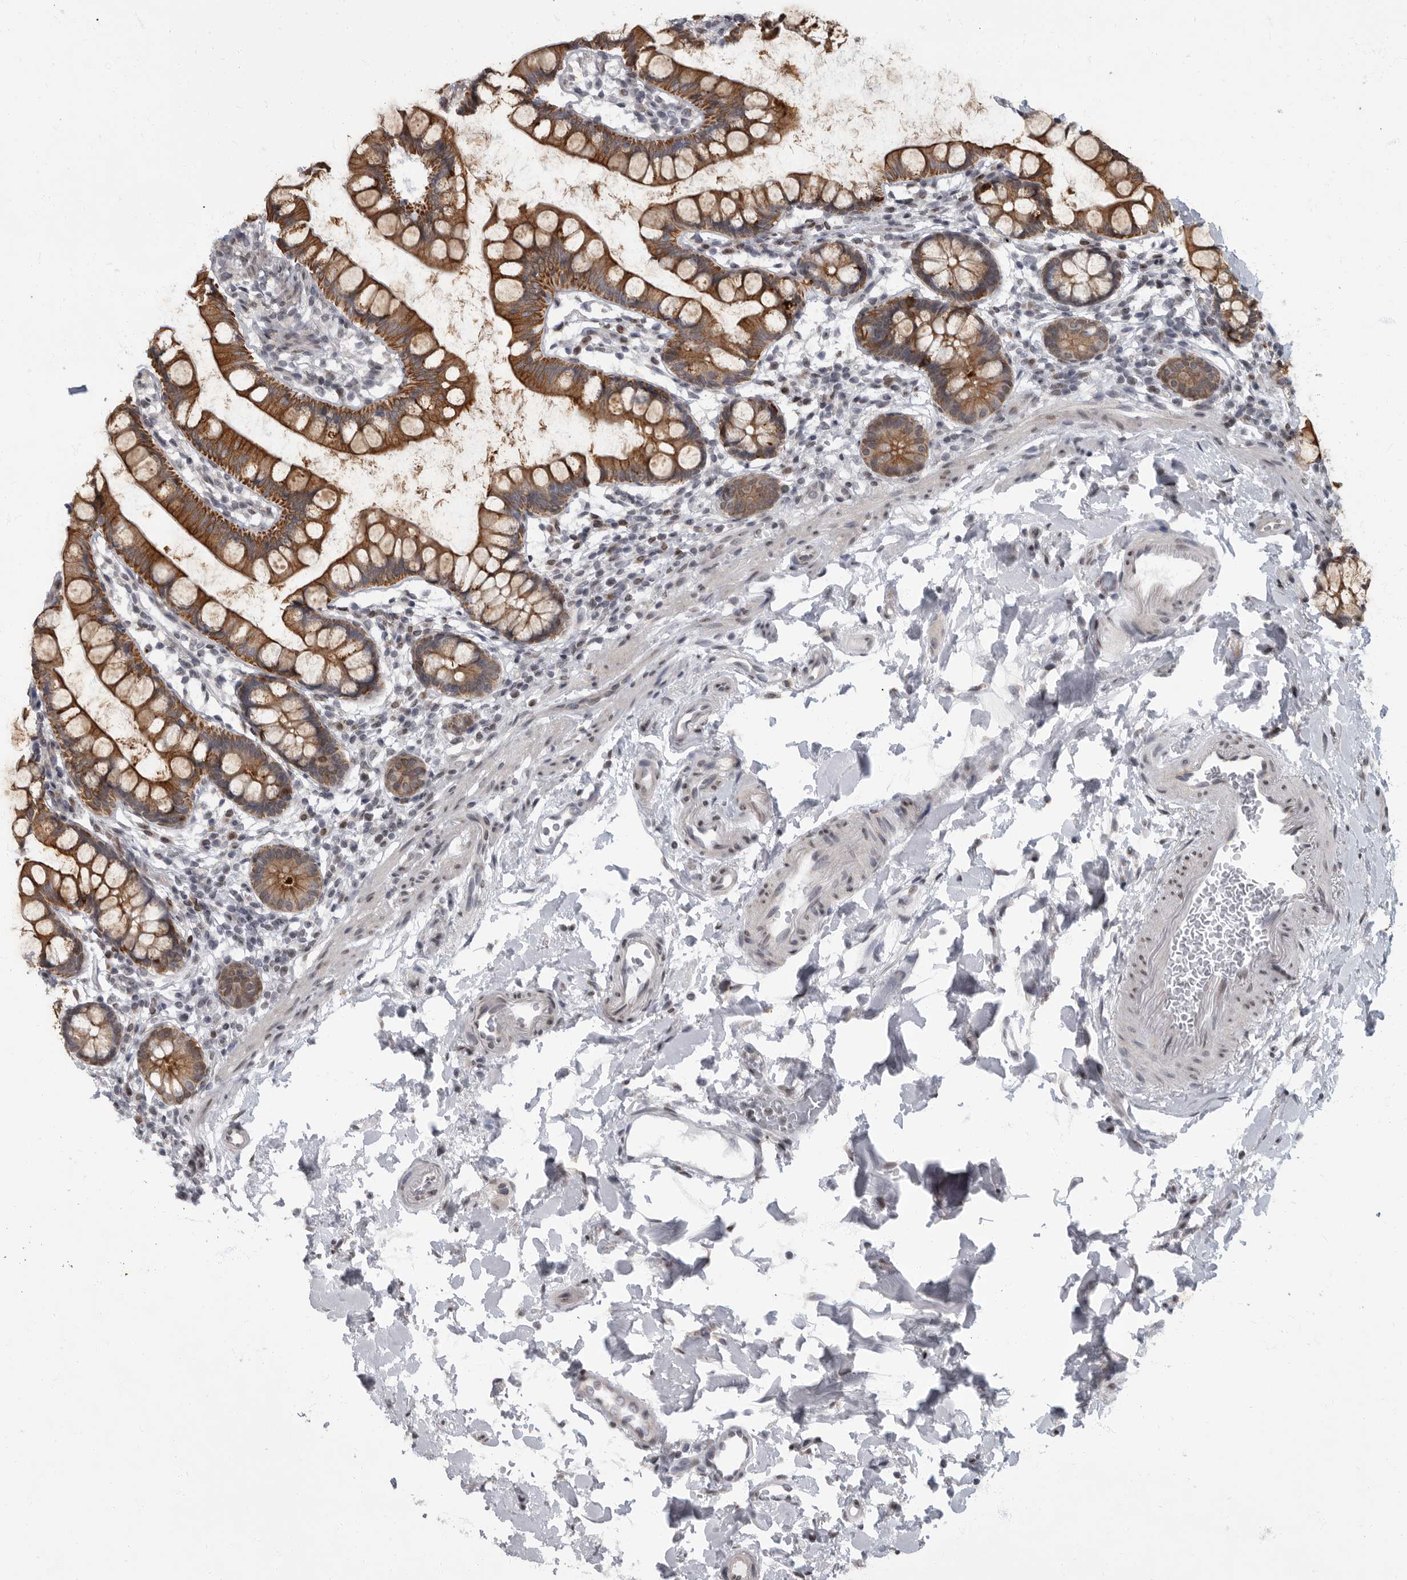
{"staining": {"intensity": "moderate", "quantity": ">75%", "location": "cytoplasmic/membranous"}, "tissue": "small intestine", "cell_type": "Glandular cells", "image_type": "normal", "snomed": [{"axis": "morphology", "description": "Normal tissue, NOS"}, {"axis": "topography", "description": "Small intestine"}], "caption": "DAB immunohistochemical staining of unremarkable human small intestine demonstrates moderate cytoplasmic/membranous protein positivity in about >75% of glandular cells. (Brightfield microscopy of DAB IHC at high magnification).", "gene": "EVI5", "patient": {"sex": "female", "age": 84}}